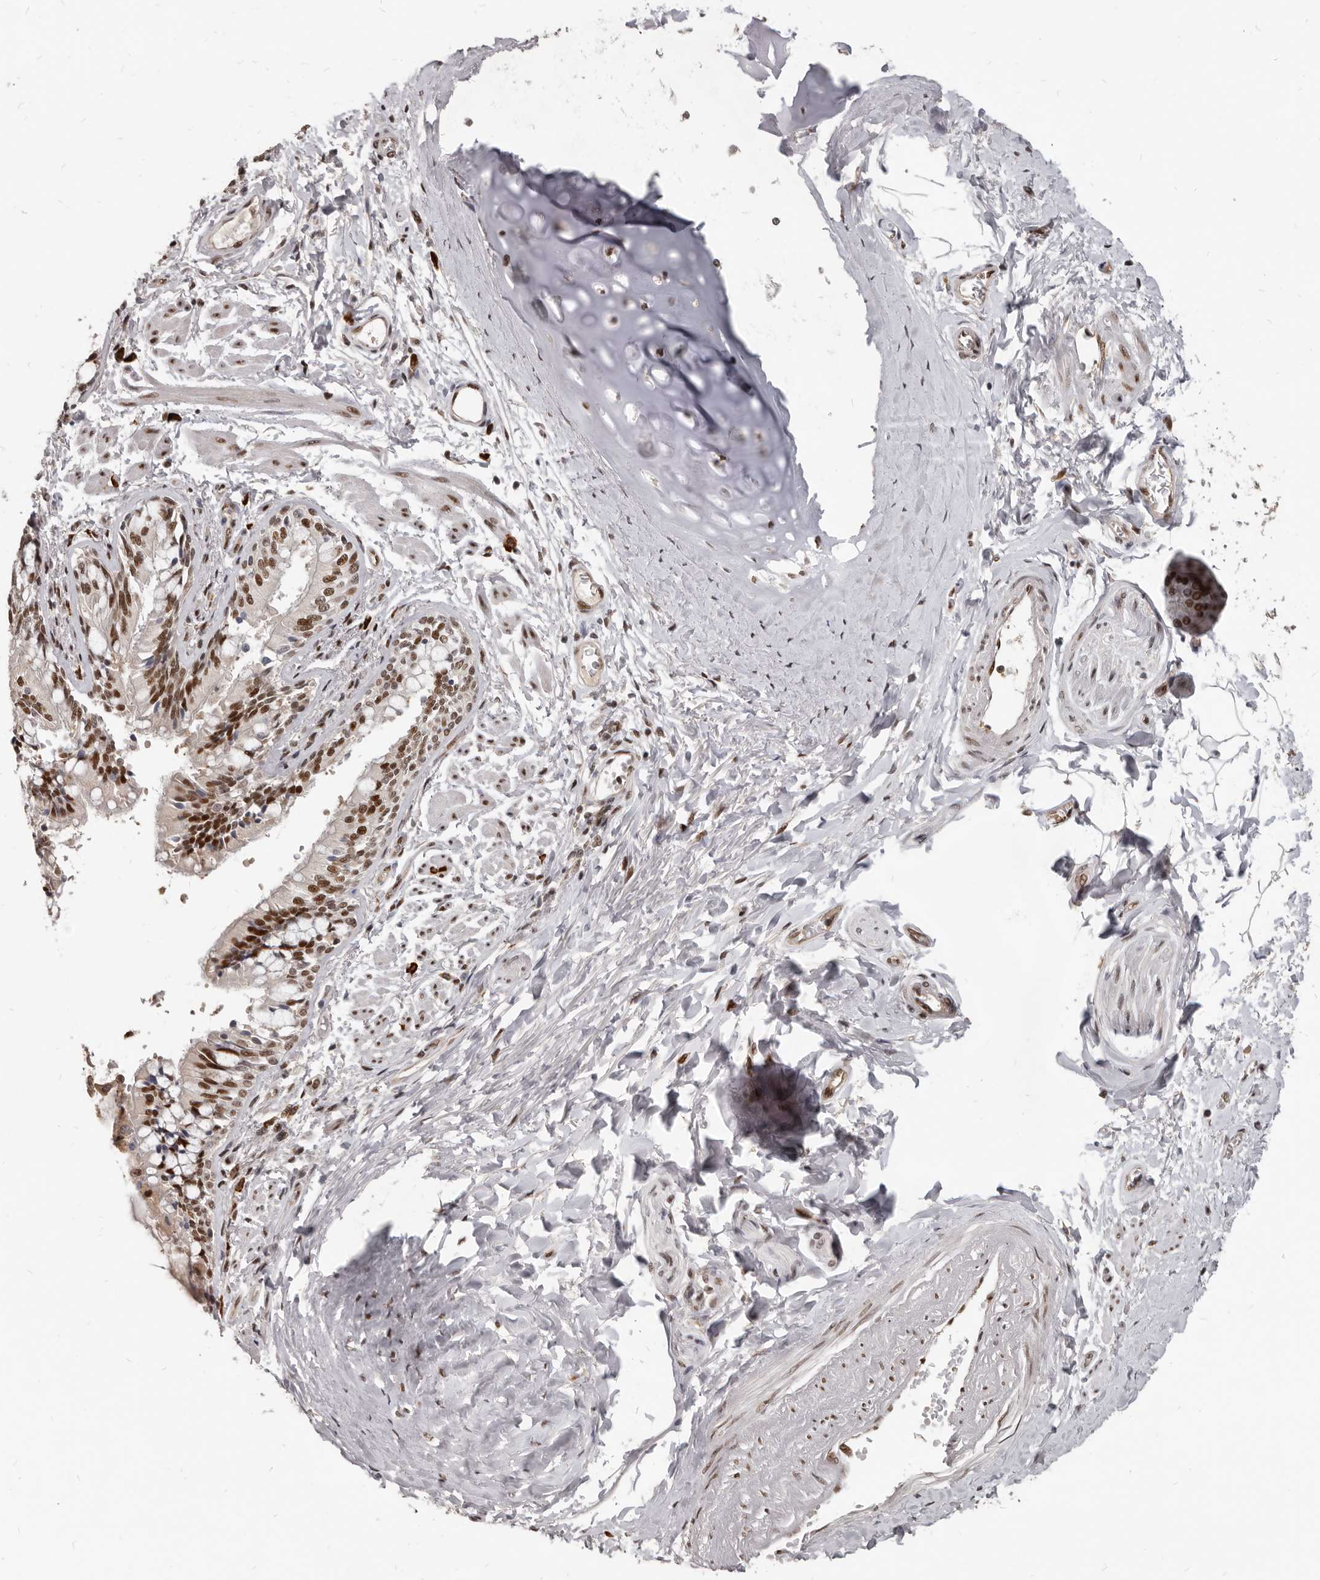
{"staining": {"intensity": "strong", "quantity": ">75%", "location": "cytoplasmic/membranous,nuclear"}, "tissue": "bronchus", "cell_type": "Respiratory epithelial cells", "image_type": "normal", "snomed": [{"axis": "morphology", "description": "Normal tissue, NOS"}, {"axis": "morphology", "description": "Inflammation, NOS"}, {"axis": "topography", "description": "Lung"}], "caption": "Human bronchus stained with a brown dye demonstrates strong cytoplasmic/membranous,nuclear positive staining in about >75% of respiratory epithelial cells.", "gene": "ATF5", "patient": {"sex": "female", "age": 46}}